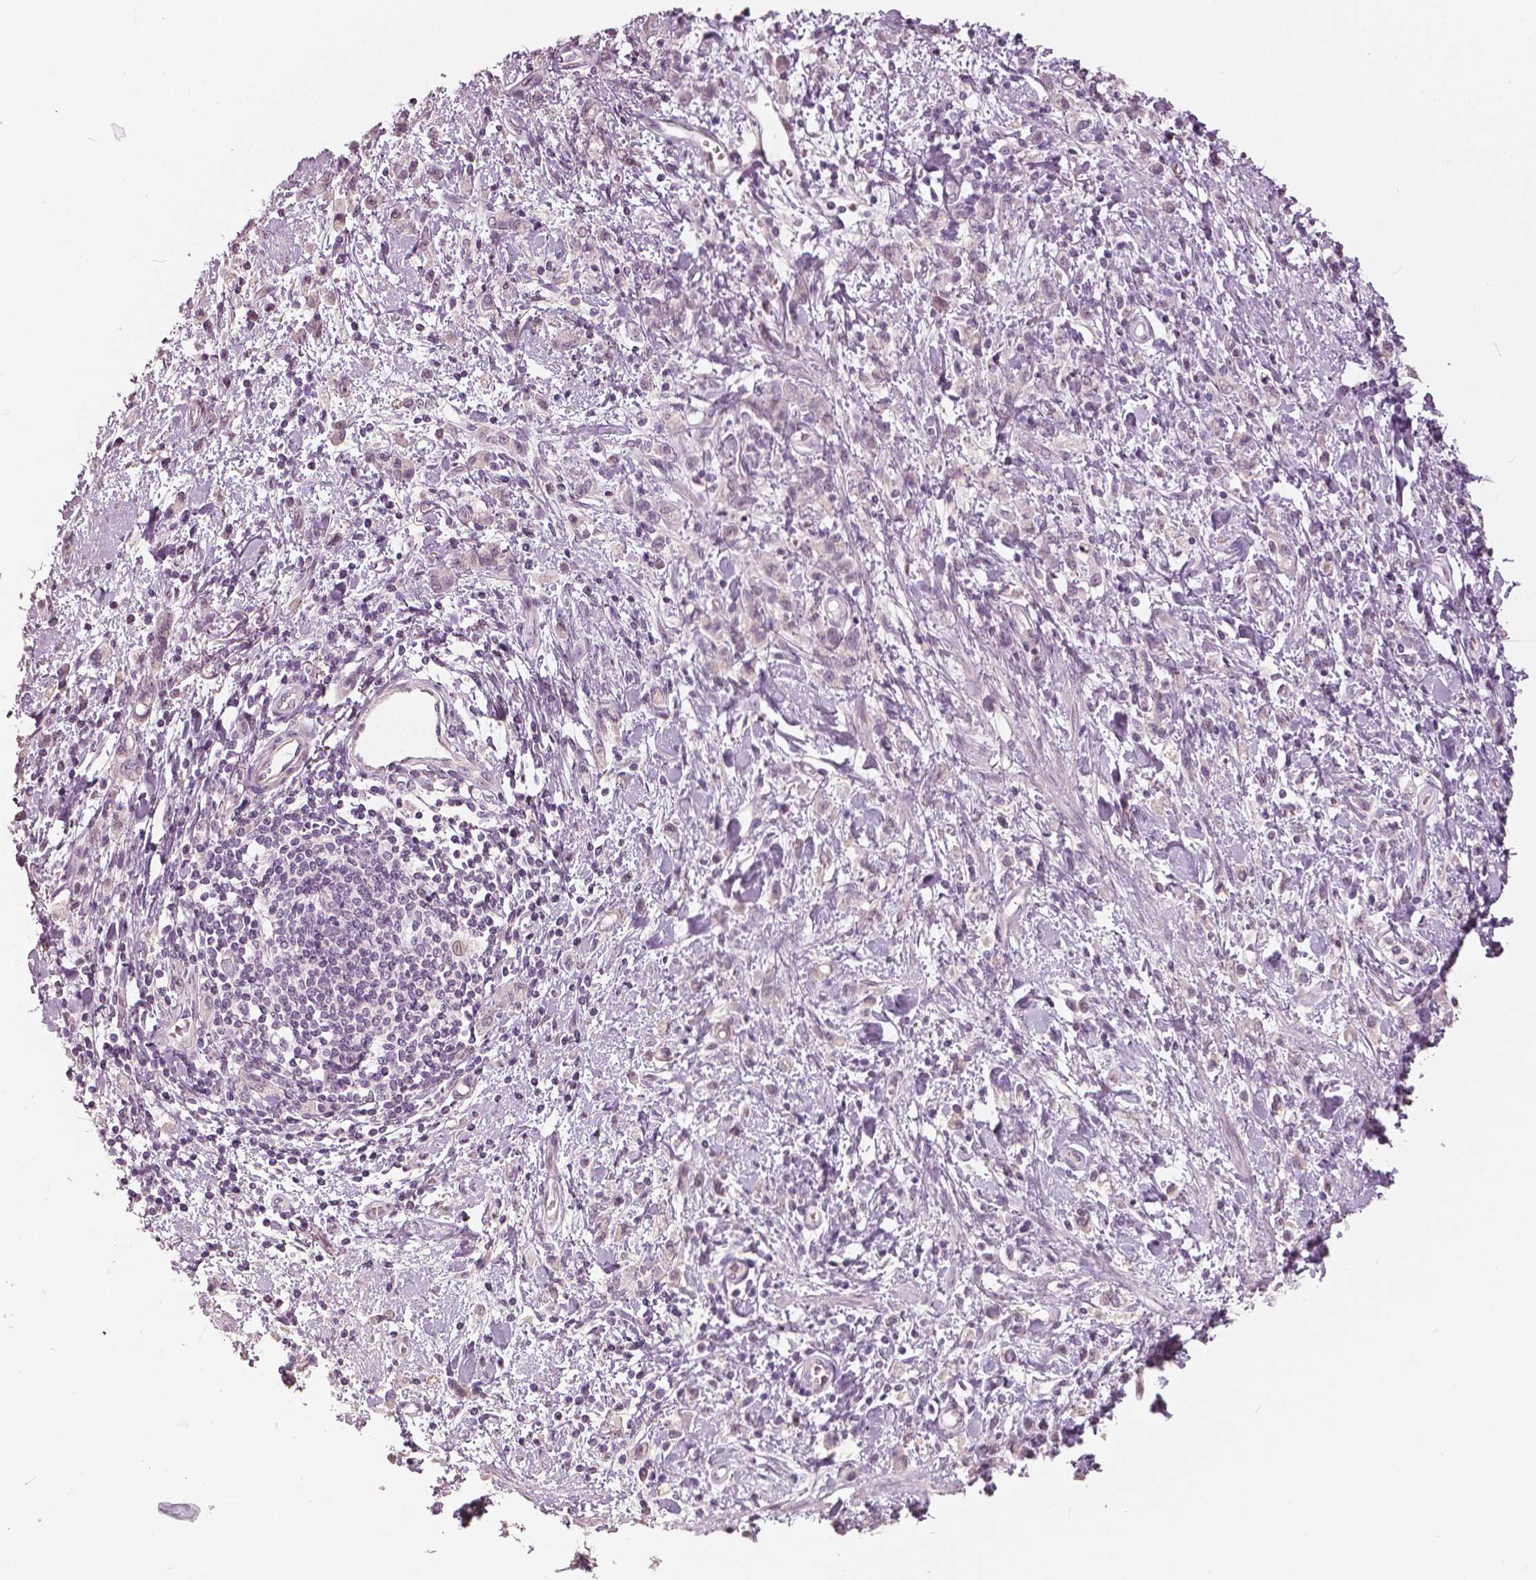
{"staining": {"intensity": "negative", "quantity": "none", "location": "none"}, "tissue": "stomach cancer", "cell_type": "Tumor cells", "image_type": "cancer", "snomed": [{"axis": "morphology", "description": "Adenocarcinoma, NOS"}, {"axis": "topography", "description": "Stomach"}], "caption": "A high-resolution histopathology image shows immunohistochemistry (IHC) staining of stomach cancer (adenocarcinoma), which exhibits no significant positivity in tumor cells.", "gene": "NANOG", "patient": {"sex": "male", "age": 77}}